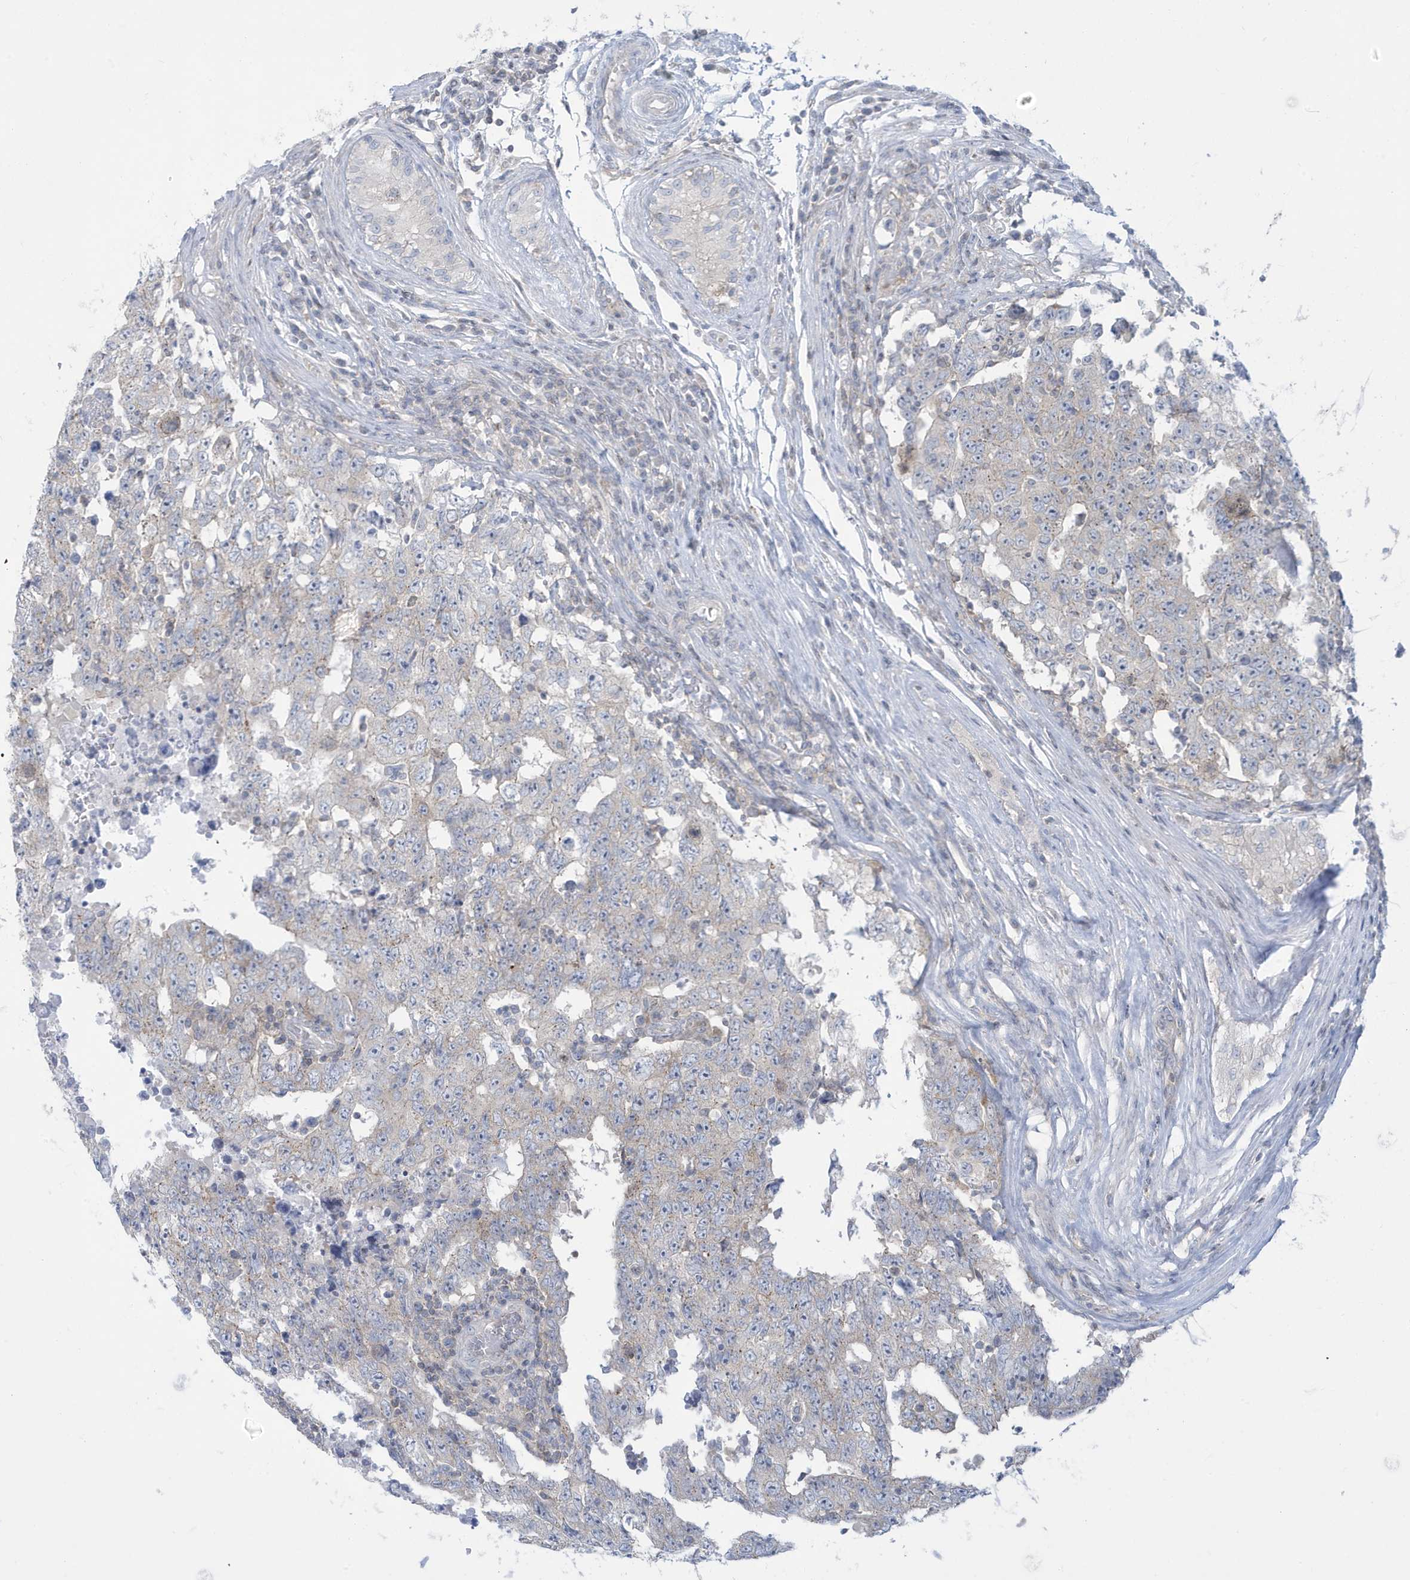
{"staining": {"intensity": "negative", "quantity": "none", "location": "none"}, "tissue": "testis cancer", "cell_type": "Tumor cells", "image_type": "cancer", "snomed": [{"axis": "morphology", "description": "Carcinoma, Embryonal, NOS"}, {"axis": "topography", "description": "Testis"}], "caption": "High magnification brightfield microscopy of testis cancer stained with DAB (3,3'-diaminobenzidine) (brown) and counterstained with hematoxylin (blue): tumor cells show no significant staining.", "gene": "SLAMF9", "patient": {"sex": "male", "age": 26}}